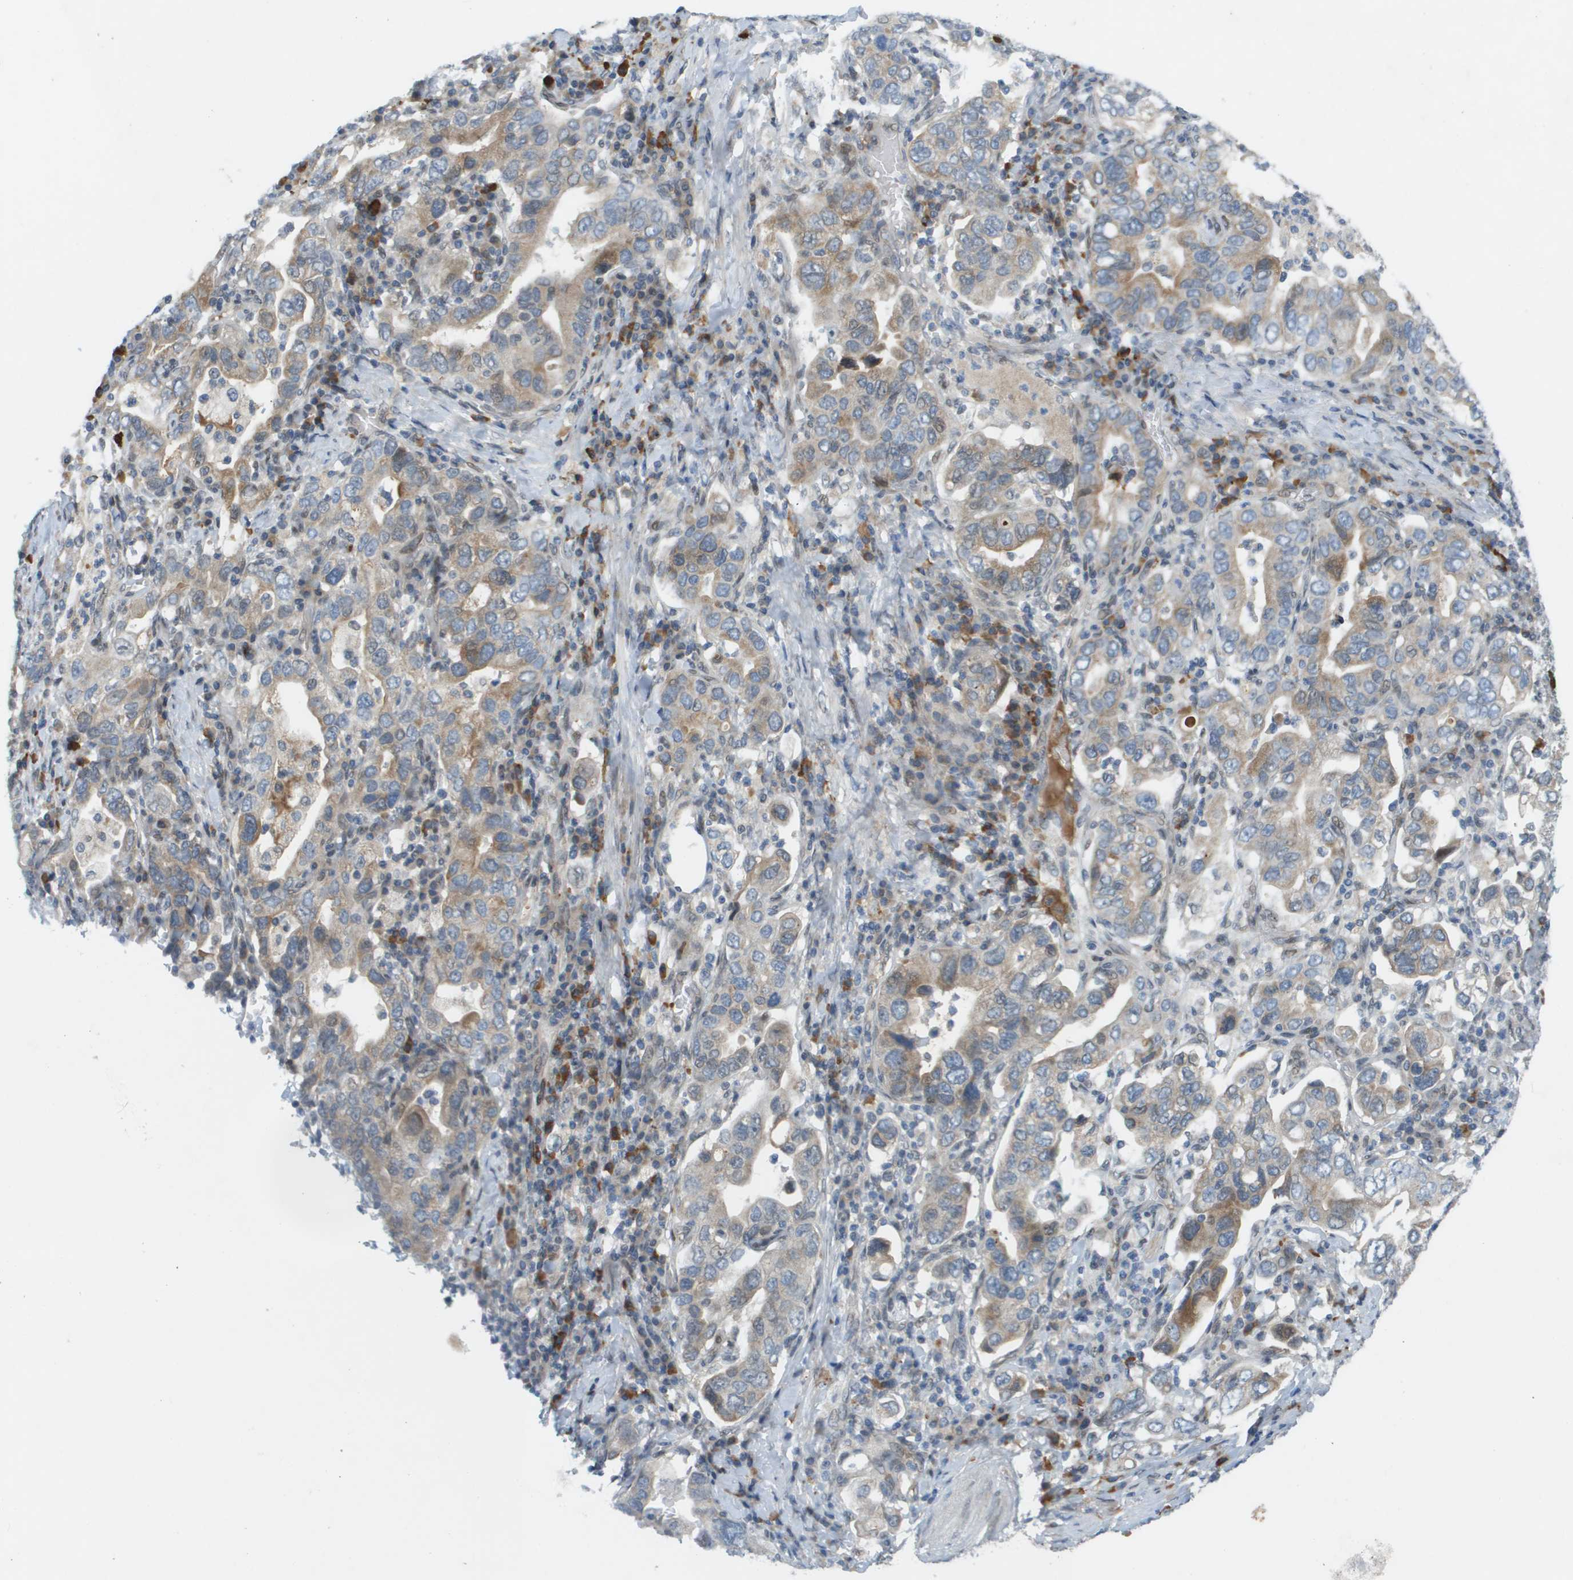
{"staining": {"intensity": "moderate", "quantity": "25%-75%", "location": "cytoplasmic/membranous"}, "tissue": "stomach cancer", "cell_type": "Tumor cells", "image_type": "cancer", "snomed": [{"axis": "morphology", "description": "Adenocarcinoma, NOS"}, {"axis": "topography", "description": "Stomach, upper"}], "caption": "The image shows staining of stomach cancer, revealing moderate cytoplasmic/membranous protein positivity (brown color) within tumor cells.", "gene": "CACNB4", "patient": {"sex": "male", "age": 62}}